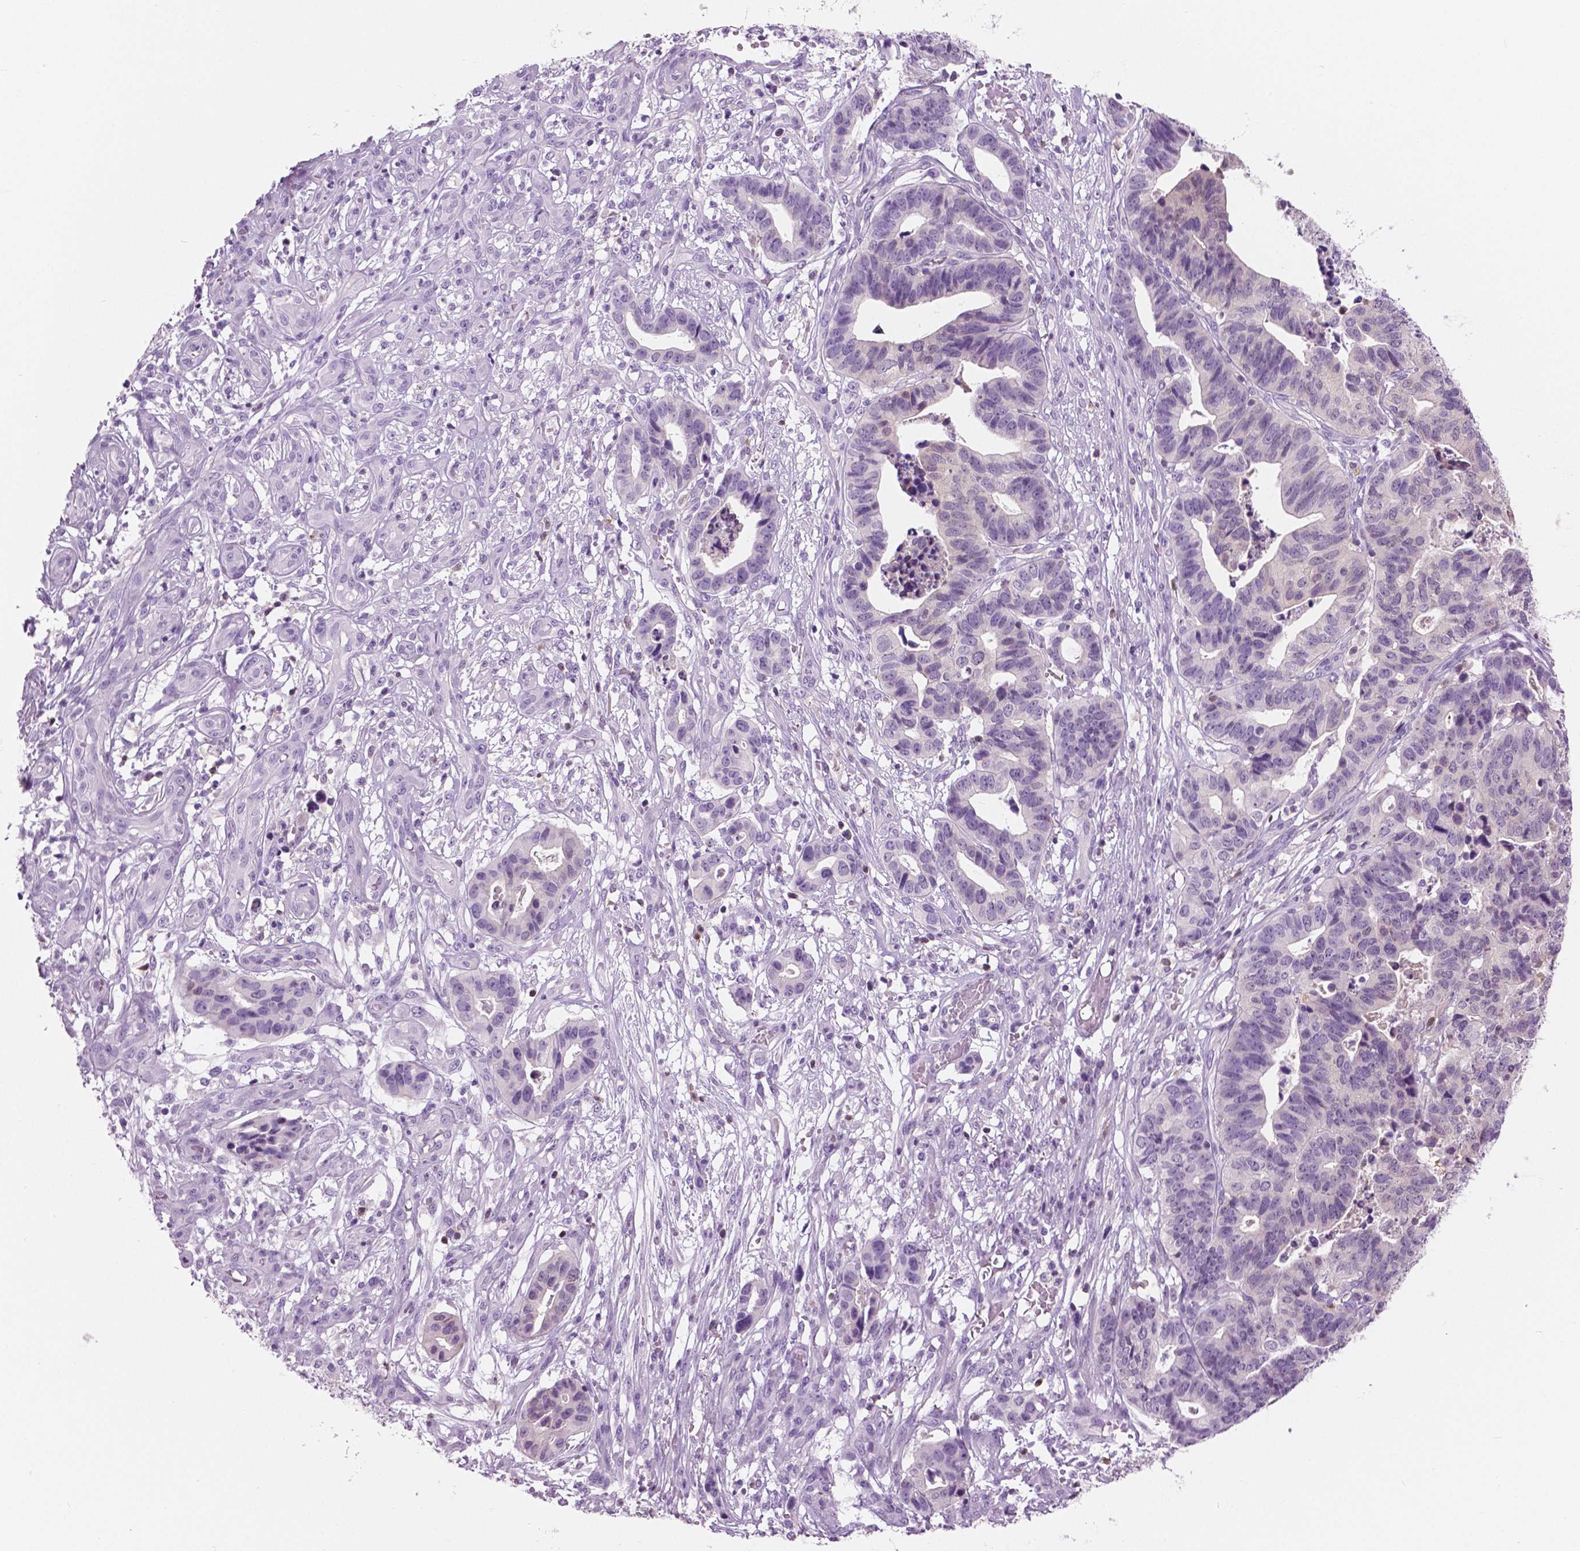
{"staining": {"intensity": "negative", "quantity": "none", "location": "none"}, "tissue": "stomach cancer", "cell_type": "Tumor cells", "image_type": "cancer", "snomed": [{"axis": "morphology", "description": "Adenocarcinoma, NOS"}, {"axis": "topography", "description": "Stomach, upper"}], "caption": "High power microscopy photomicrograph of an immunohistochemistry micrograph of stomach cancer (adenocarcinoma), revealing no significant staining in tumor cells. The staining is performed using DAB (3,3'-diaminobenzidine) brown chromogen with nuclei counter-stained in using hematoxylin.", "gene": "GALM", "patient": {"sex": "female", "age": 67}}